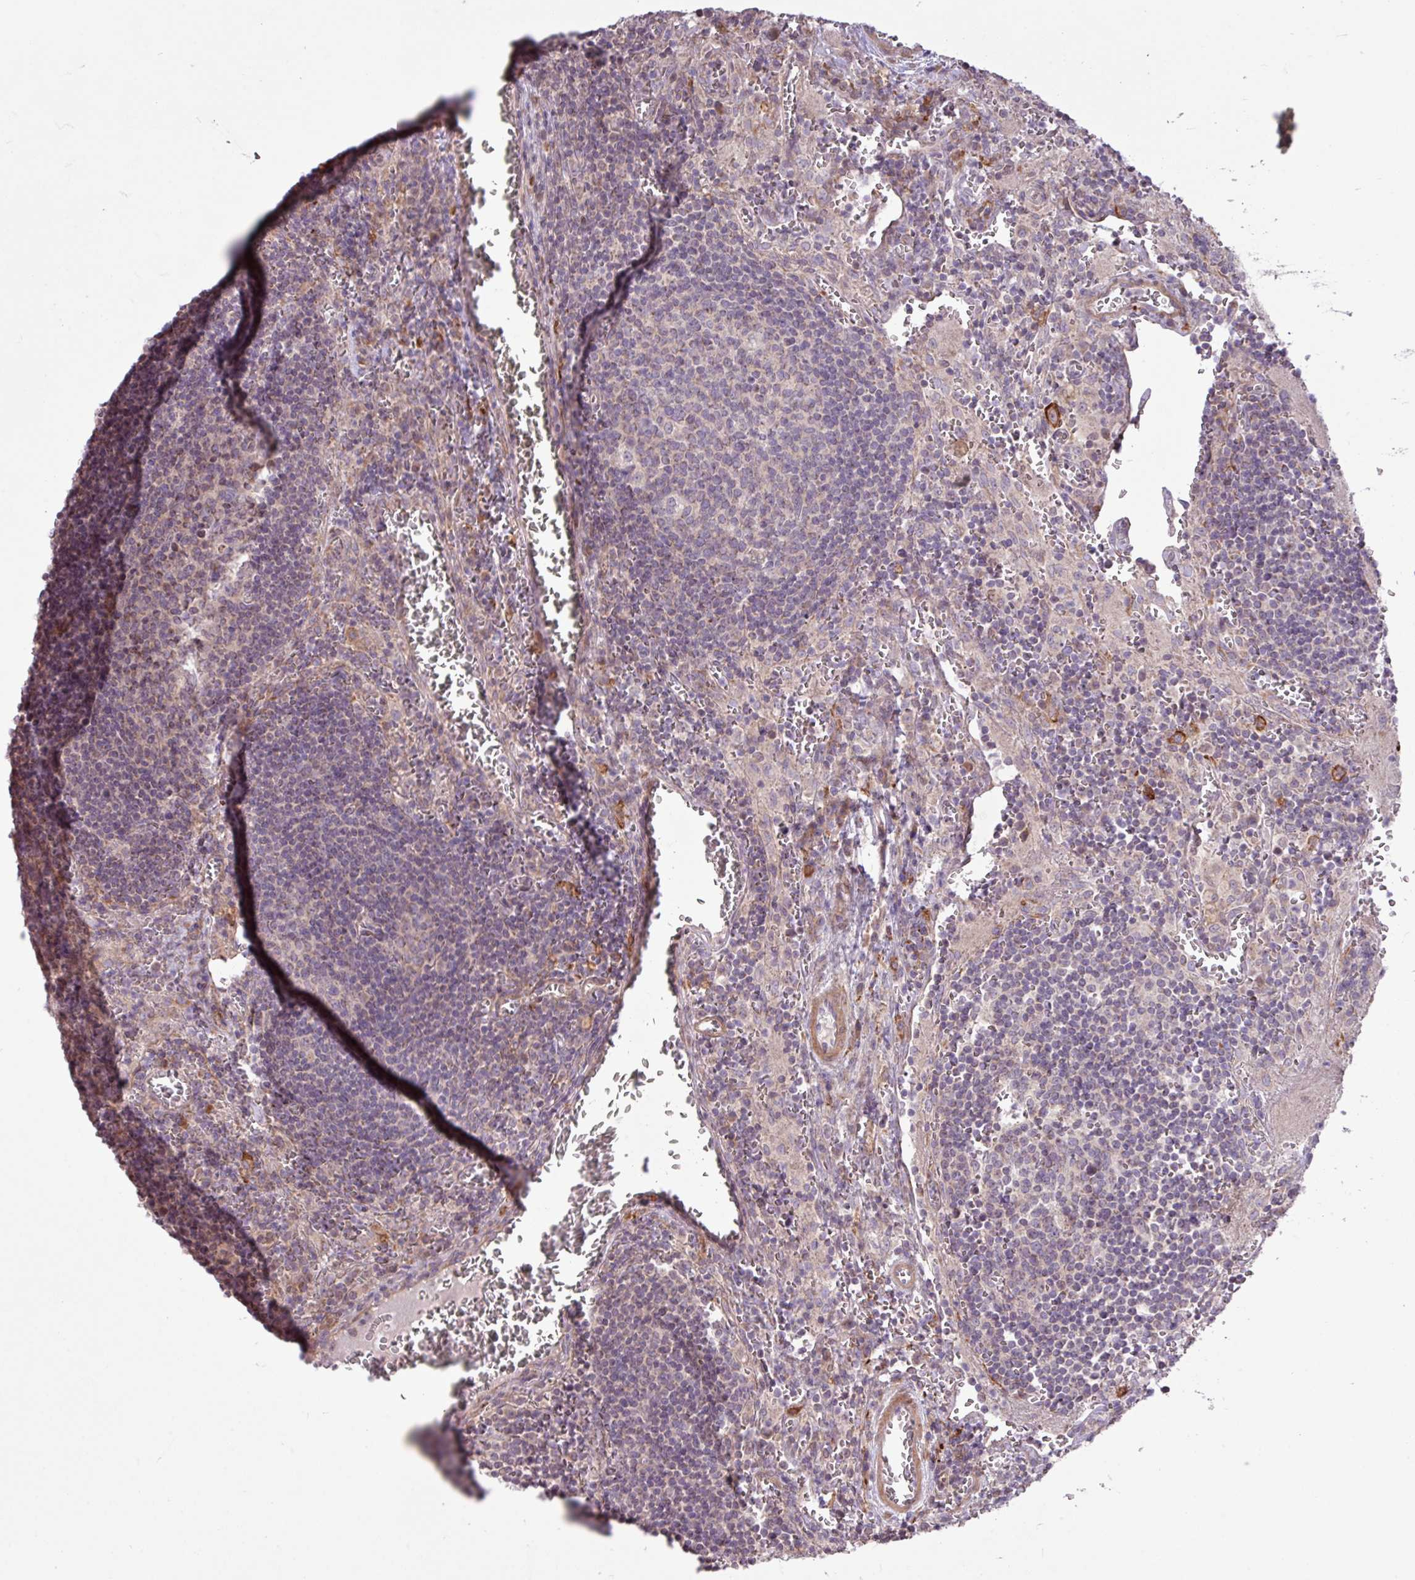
{"staining": {"intensity": "negative", "quantity": "none", "location": "none"}, "tissue": "lymph node", "cell_type": "Germinal center cells", "image_type": "normal", "snomed": [{"axis": "morphology", "description": "Normal tissue, NOS"}, {"axis": "topography", "description": "Lymph node"}], "caption": "IHC of unremarkable lymph node demonstrates no positivity in germinal center cells.", "gene": "ARHGEF25", "patient": {"sex": "male", "age": 50}}